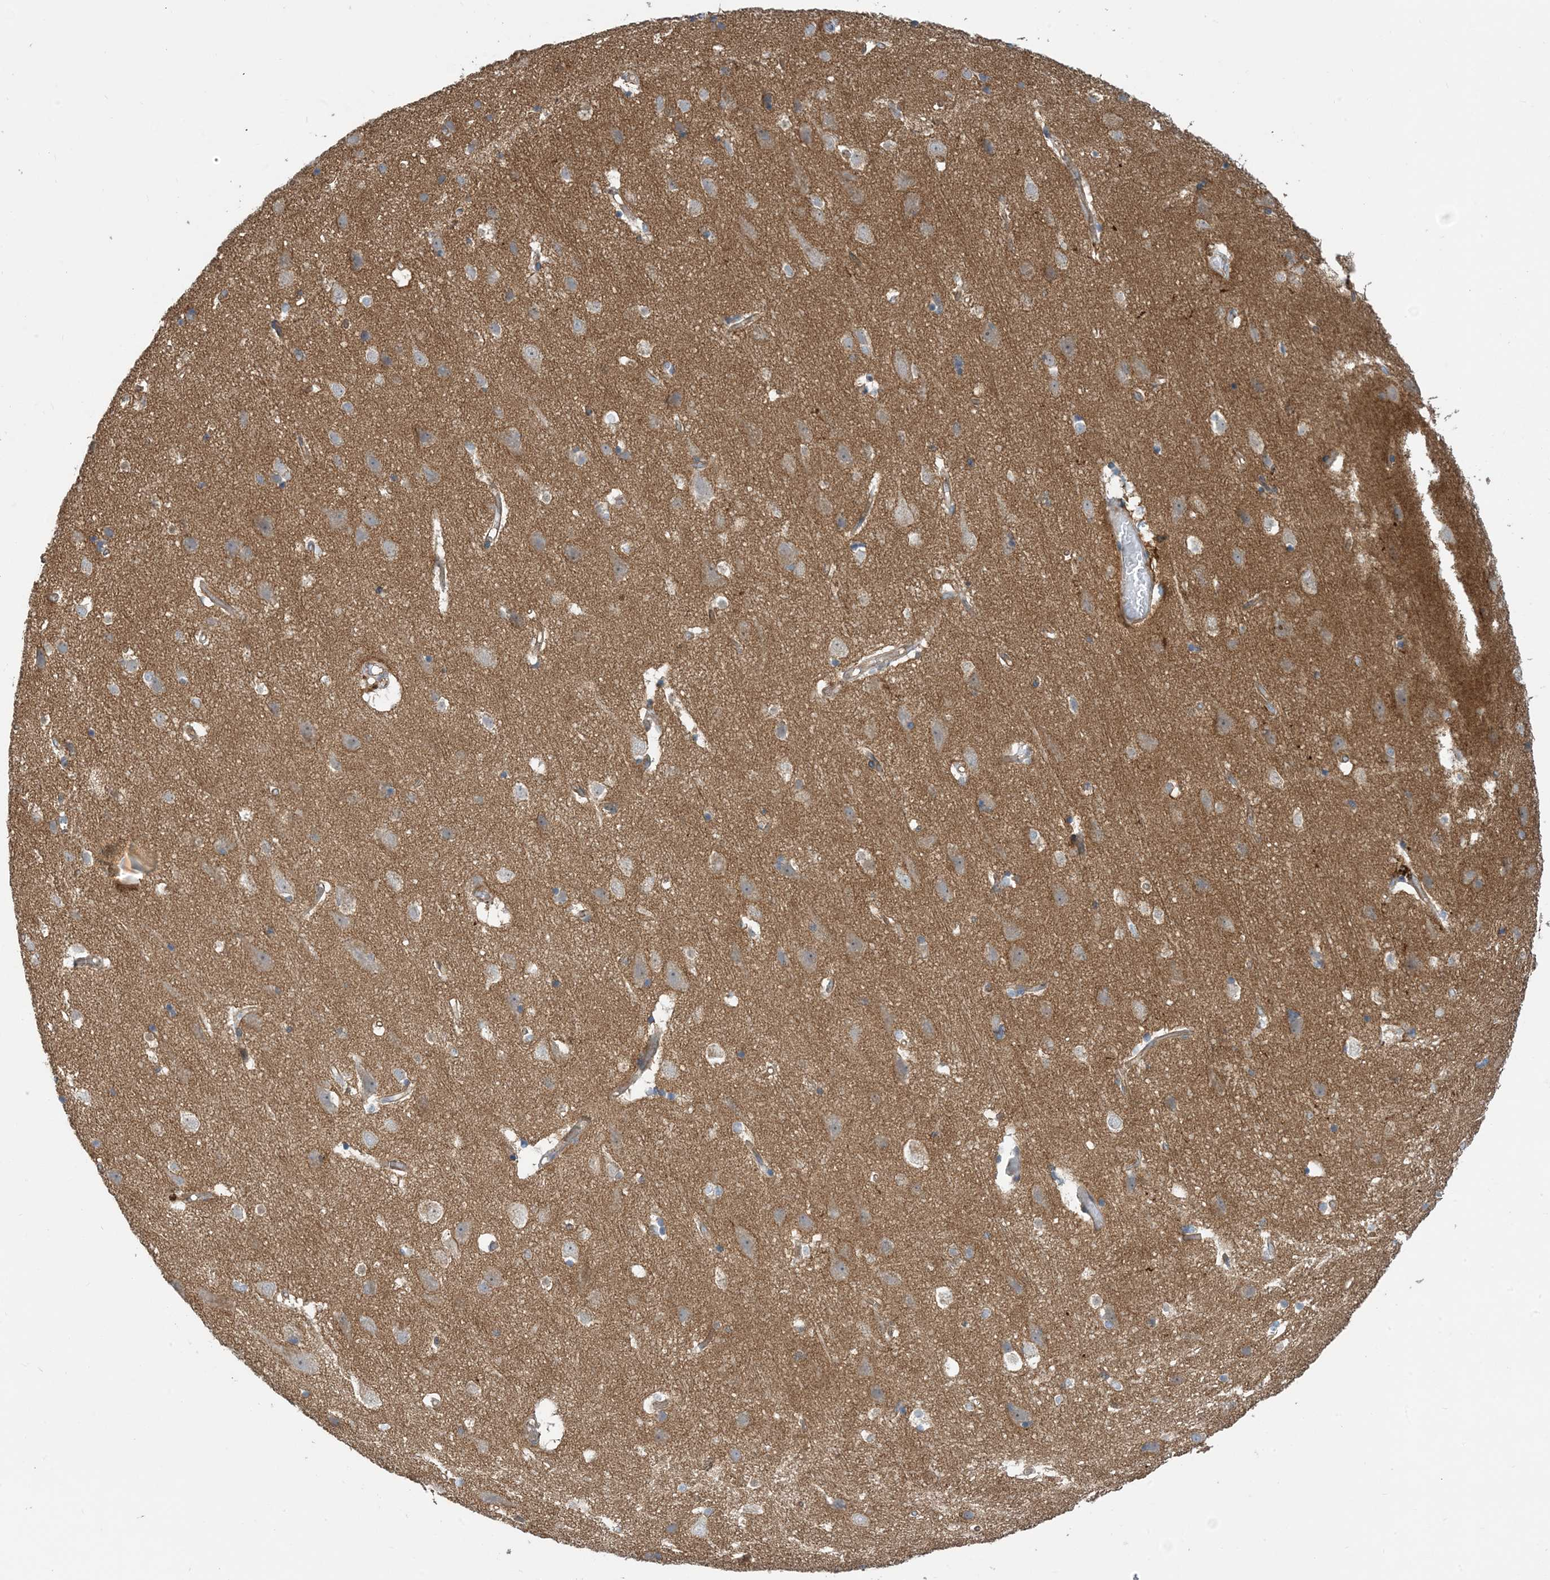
{"staining": {"intensity": "weak", "quantity": ">75%", "location": "cytoplasmic/membranous"}, "tissue": "cerebral cortex", "cell_type": "Endothelial cells", "image_type": "normal", "snomed": [{"axis": "morphology", "description": "Normal tissue, NOS"}, {"axis": "topography", "description": "Cerebral cortex"}], "caption": "Immunohistochemistry (IHC) photomicrograph of unremarkable human cerebral cortex stained for a protein (brown), which demonstrates low levels of weak cytoplasmic/membranous staining in about >75% of endothelial cells.", "gene": "AOC1", "patient": {"sex": "male", "age": 54}}